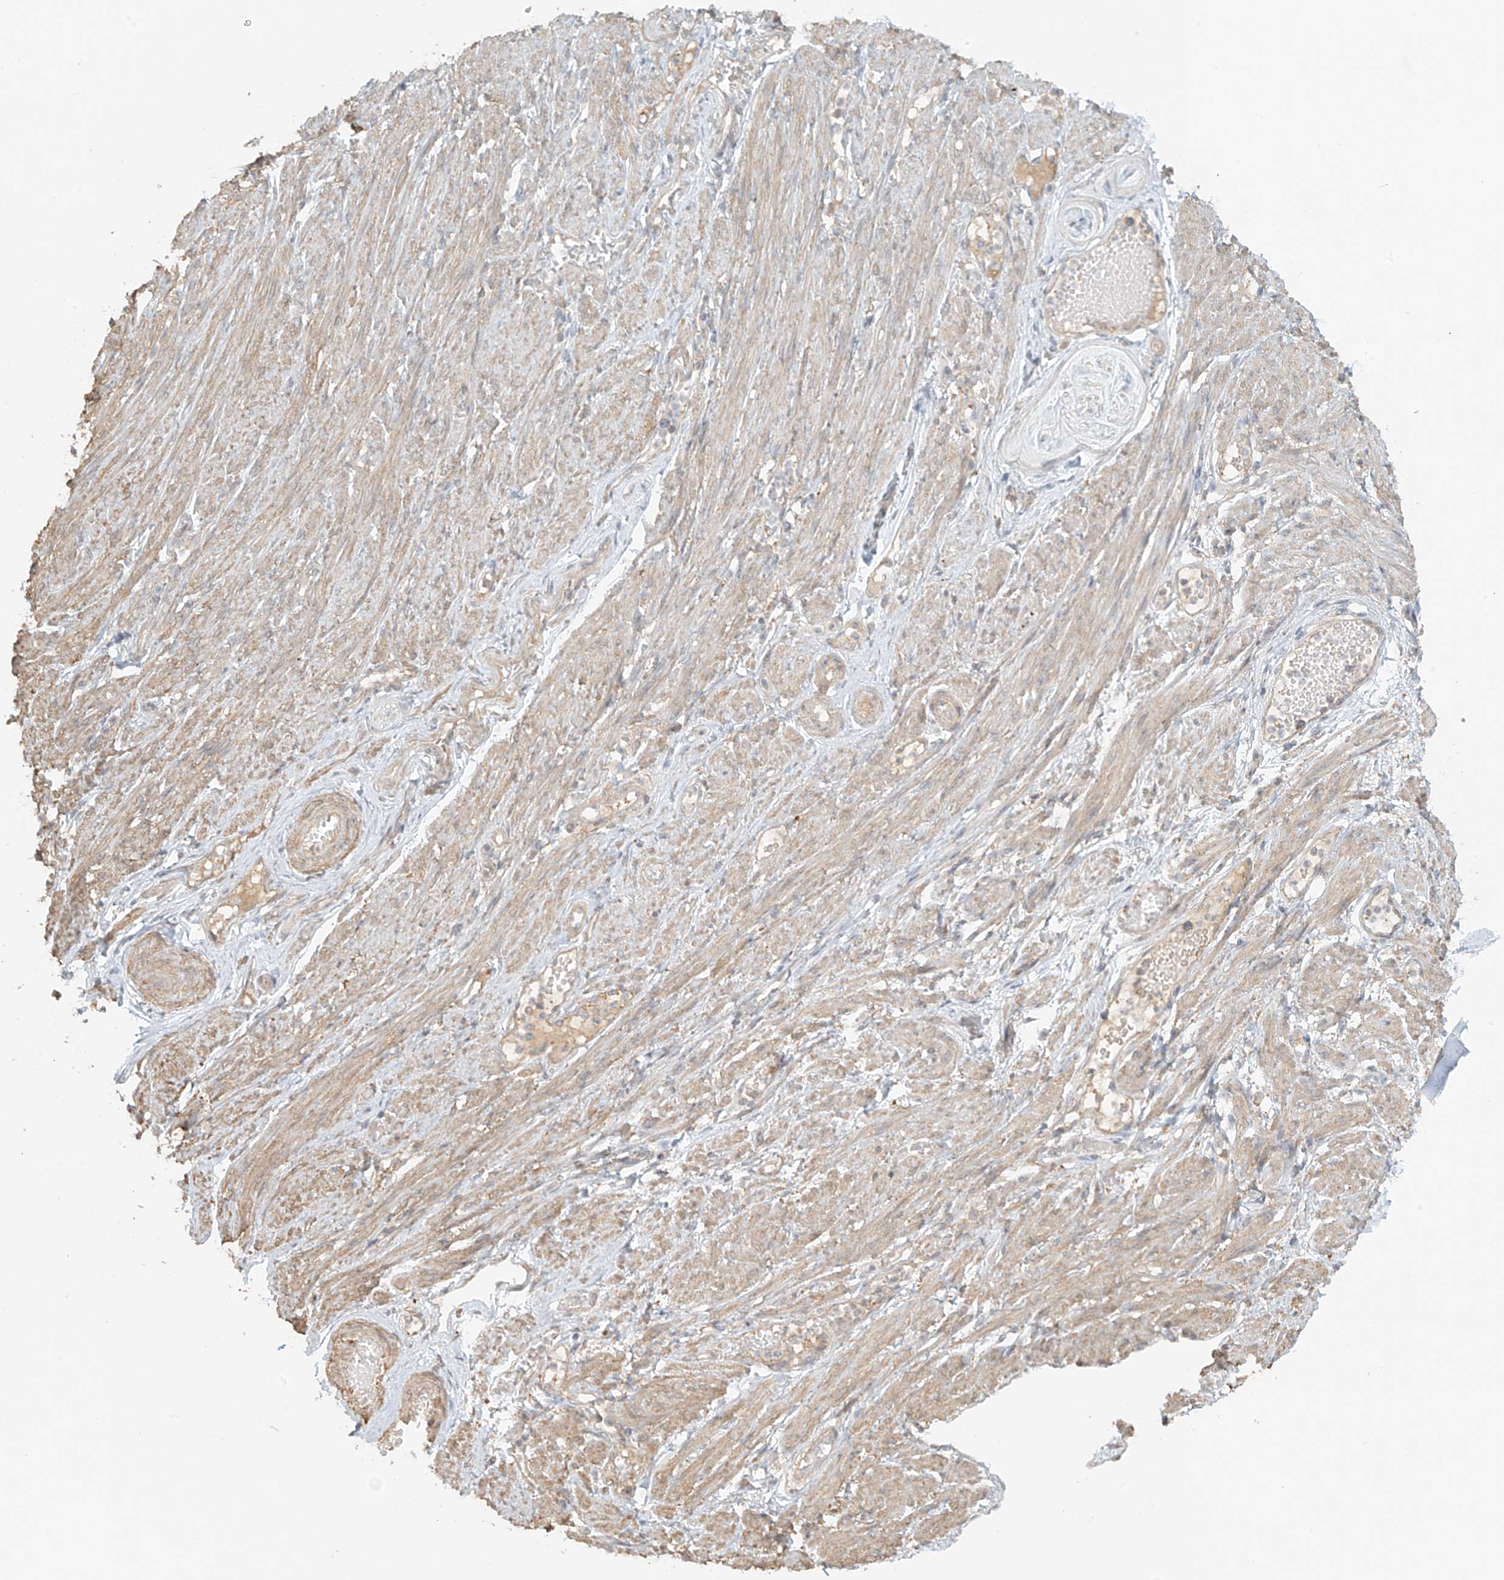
{"staining": {"intensity": "weak", "quantity": "25%-75%", "location": "cytoplasmic/membranous"}, "tissue": "adipose tissue", "cell_type": "Adipocytes", "image_type": "normal", "snomed": [{"axis": "morphology", "description": "Normal tissue, NOS"}, {"axis": "topography", "description": "Smooth muscle"}, {"axis": "topography", "description": "Peripheral nerve tissue"}], "caption": "A photomicrograph of adipose tissue stained for a protein displays weak cytoplasmic/membranous brown staining in adipocytes.", "gene": "ABCD1", "patient": {"sex": "female", "age": 39}}